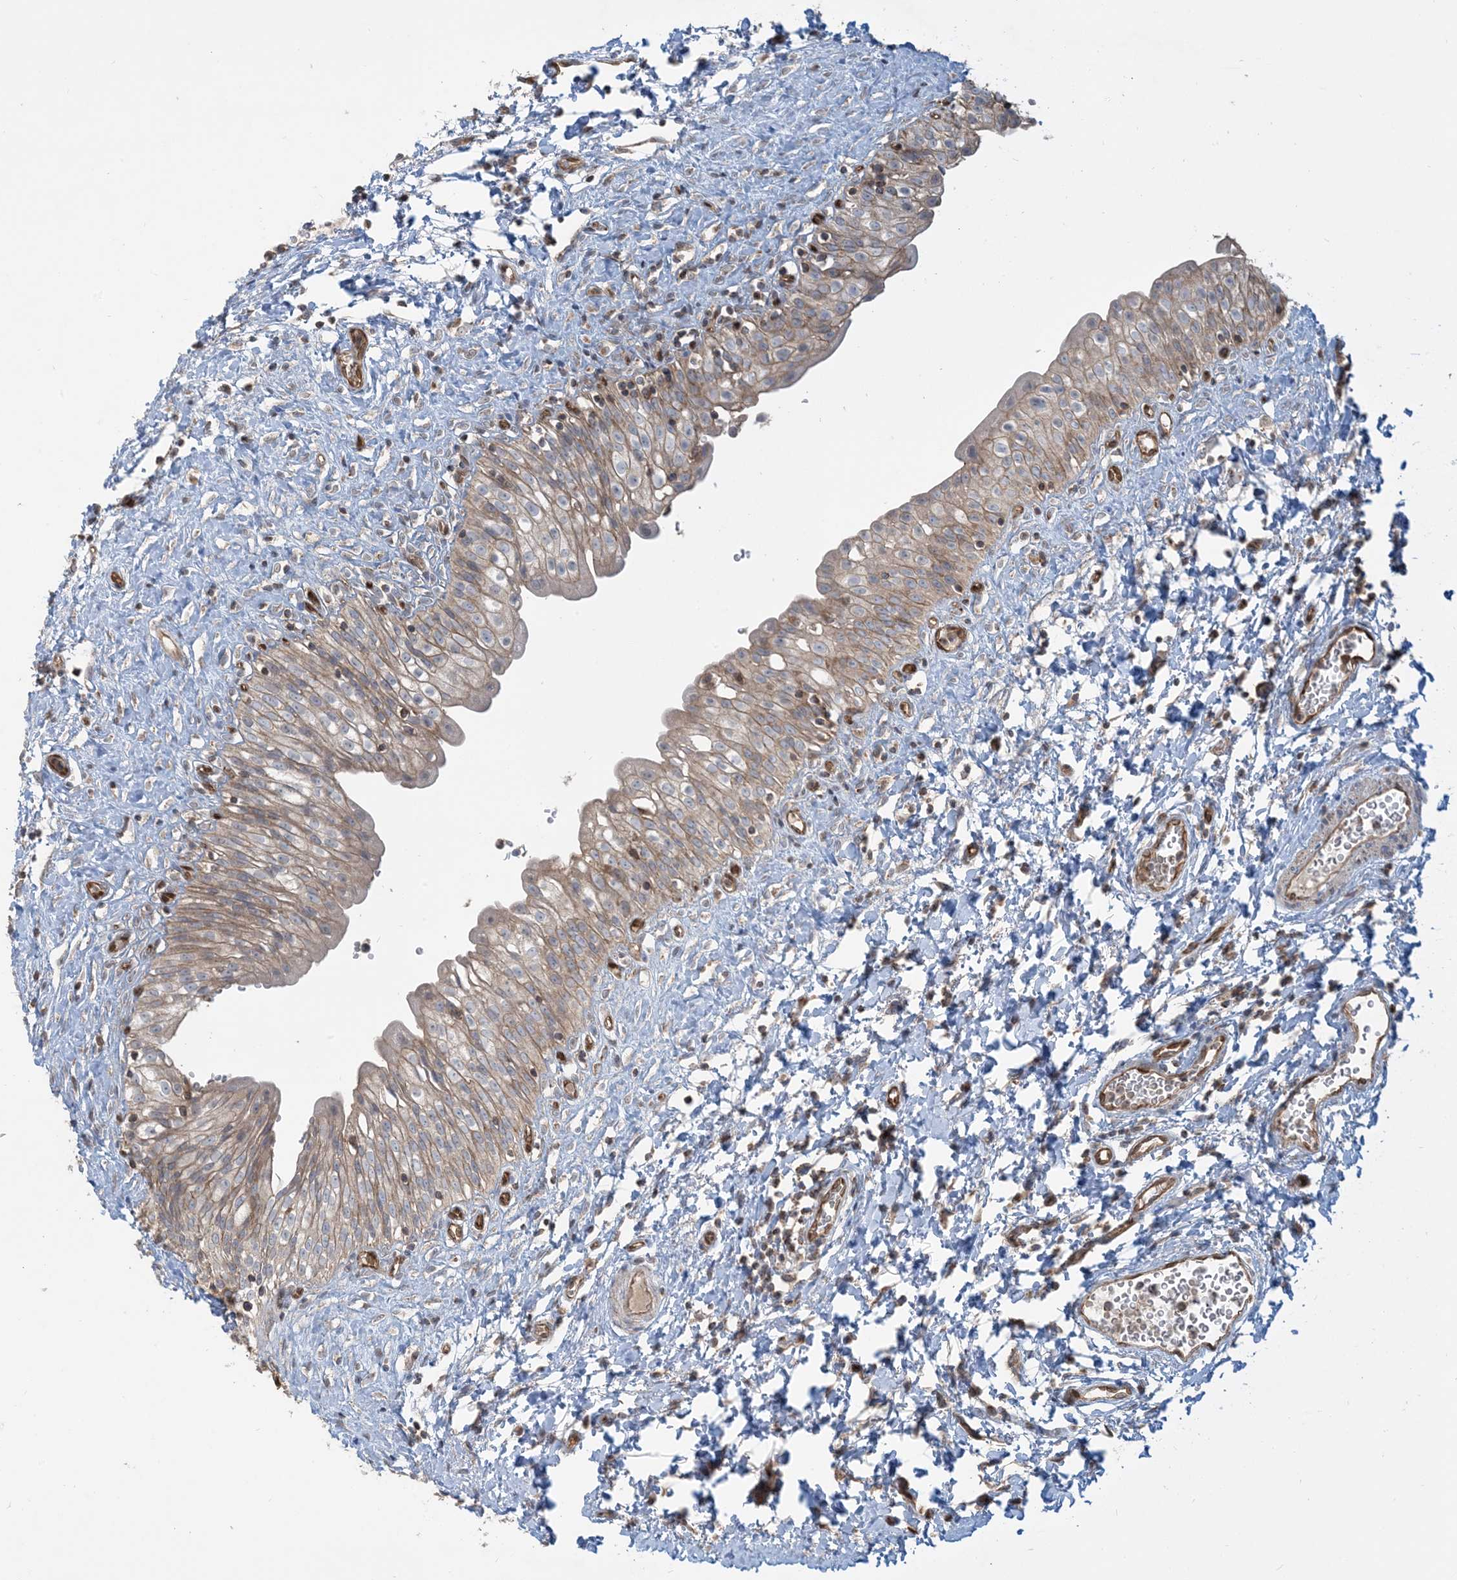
{"staining": {"intensity": "moderate", "quantity": "25%-75%", "location": "cytoplasmic/membranous"}, "tissue": "urinary bladder", "cell_type": "Urothelial cells", "image_type": "normal", "snomed": [{"axis": "morphology", "description": "Normal tissue, NOS"}, {"axis": "topography", "description": "Urinary bladder"}], "caption": "About 25%-75% of urothelial cells in unremarkable human urinary bladder demonstrate moderate cytoplasmic/membranous protein expression as visualized by brown immunohistochemical staining.", "gene": "PPM1F", "patient": {"sex": "male", "age": 51}}